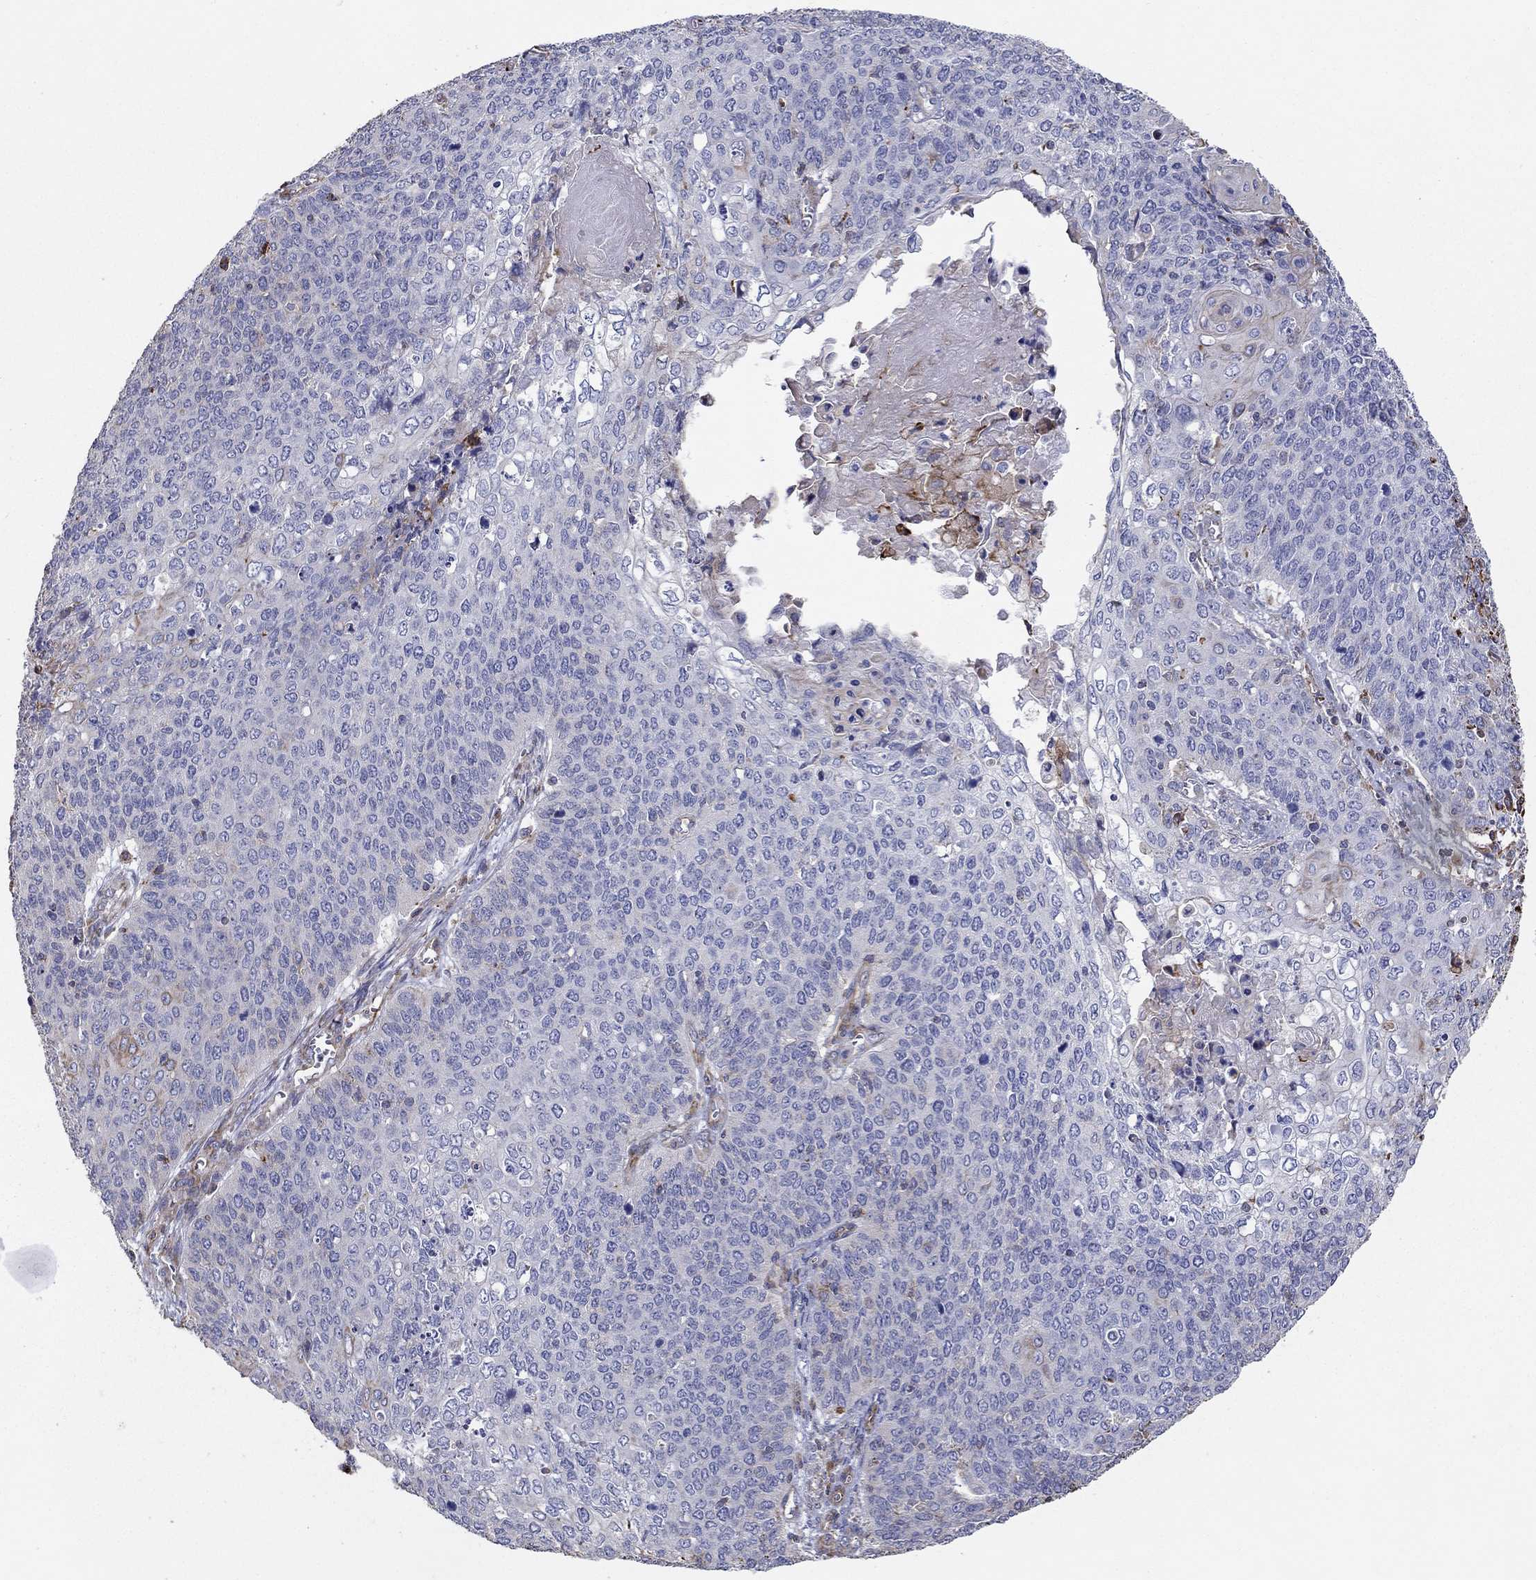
{"staining": {"intensity": "weak", "quantity": "25%-75%", "location": "cytoplasmic/membranous"}, "tissue": "cervical cancer", "cell_type": "Tumor cells", "image_type": "cancer", "snomed": [{"axis": "morphology", "description": "Squamous cell carcinoma, NOS"}, {"axis": "topography", "description": "Cervix"}], "caption": "A photomicrograph of squamous cell carcinoma (cervical) stained for a protein exhibits weak cytoplasmic/membranous brown staining in tumor cells. Immunohistochemistry (ihc) stains the protein in brown and the nuclei are stained blue.", "gene": "NPHP1", "patient": {"sex": "female", "age": 39}}